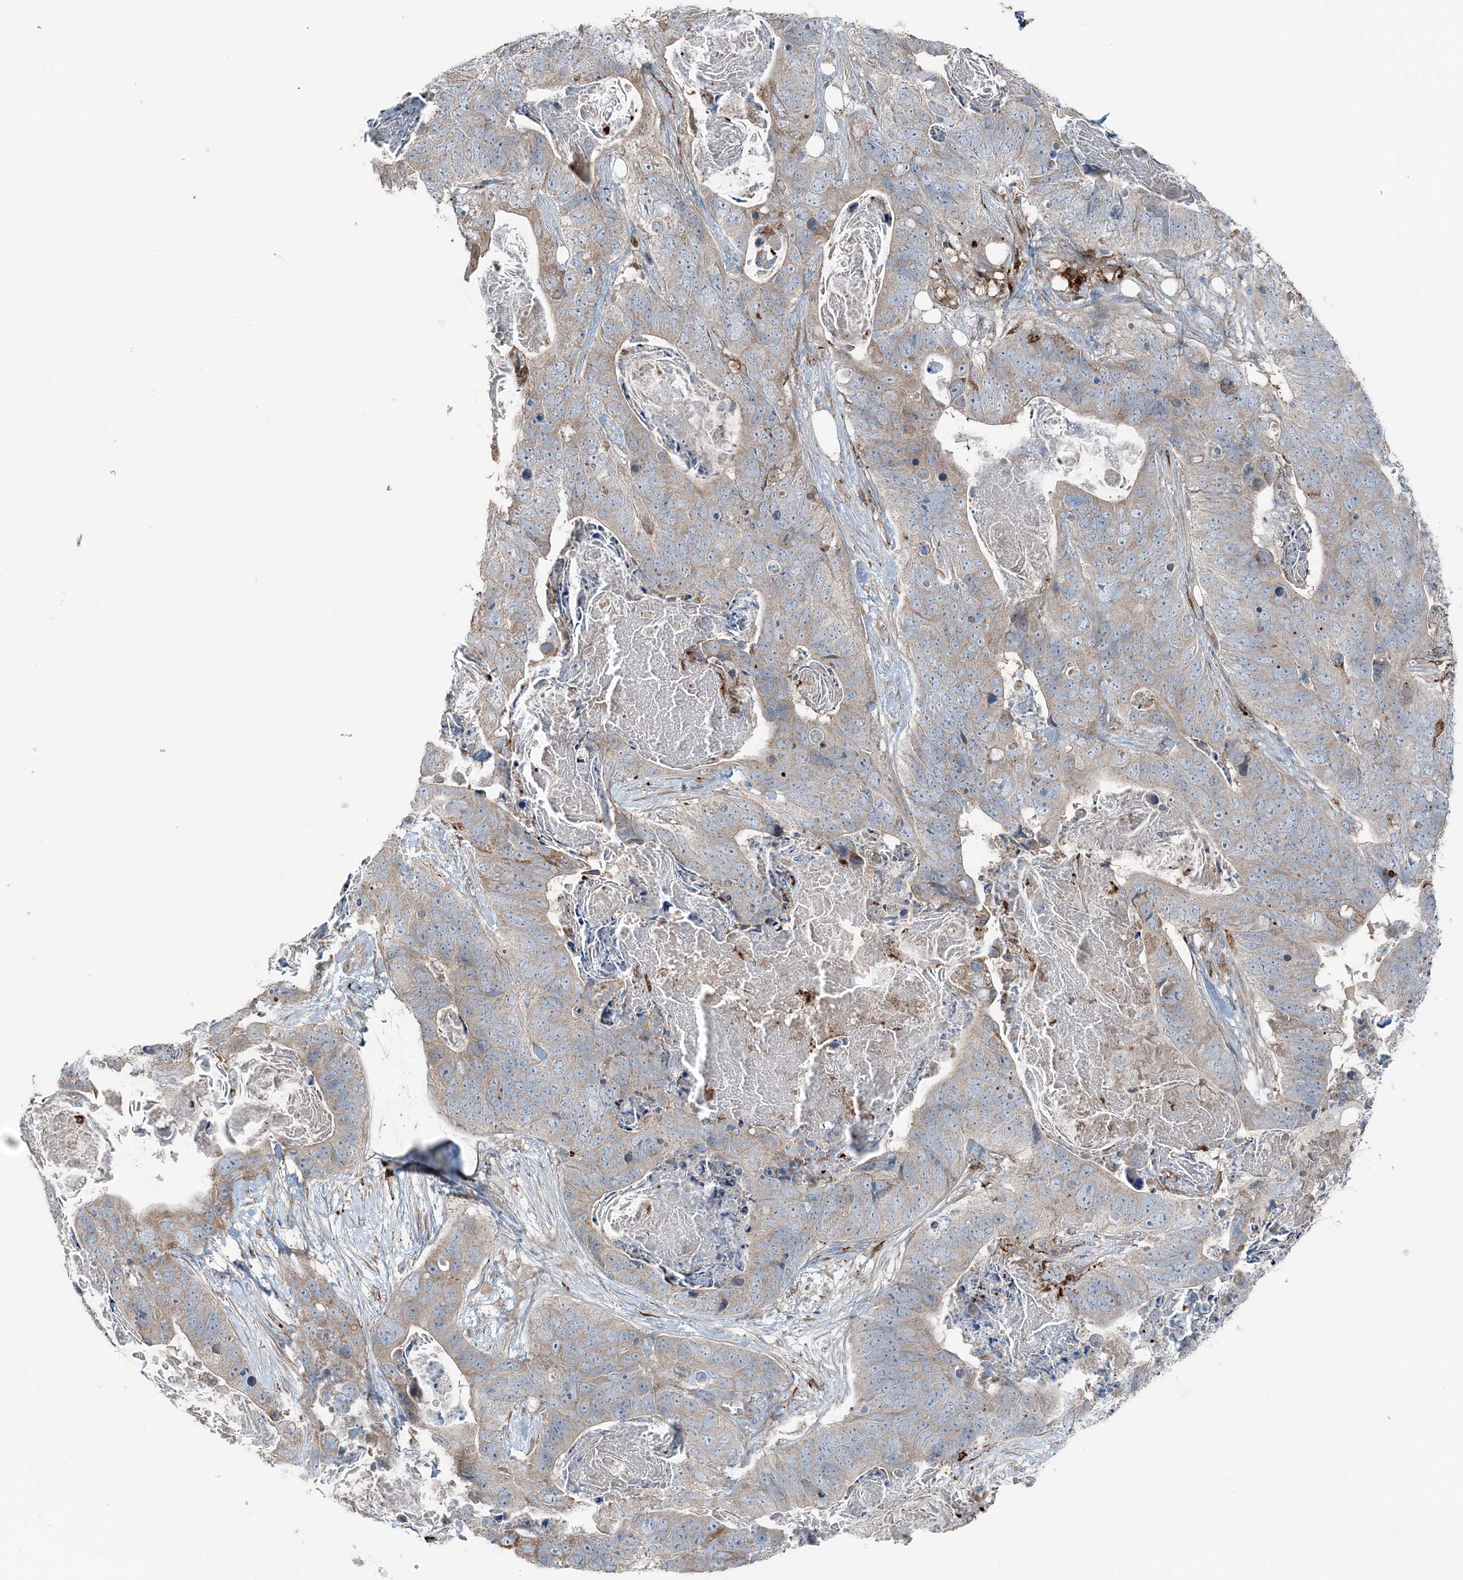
{"staining": {"intensity": "weak", "quantity": "25%-75%", "location": "cytoplasmic/membranous"}, "tissue": "stomach cancer", "cell_type": "Tumor cells", "image_type": "cancer", "snomed": [{"axis": "morphology", "description": "Adenocarcinoma, NOS"}, {"axis": "topography", "description": "Stomach"}], "caption": "Immunohistochemical staining of stomach cancer demonstrates weak cytoplasmic/membranous protein positivity in about 25%-75% of tumor cells.", "gene": "KY", "patient": {"sex": "female", "age": 89}}